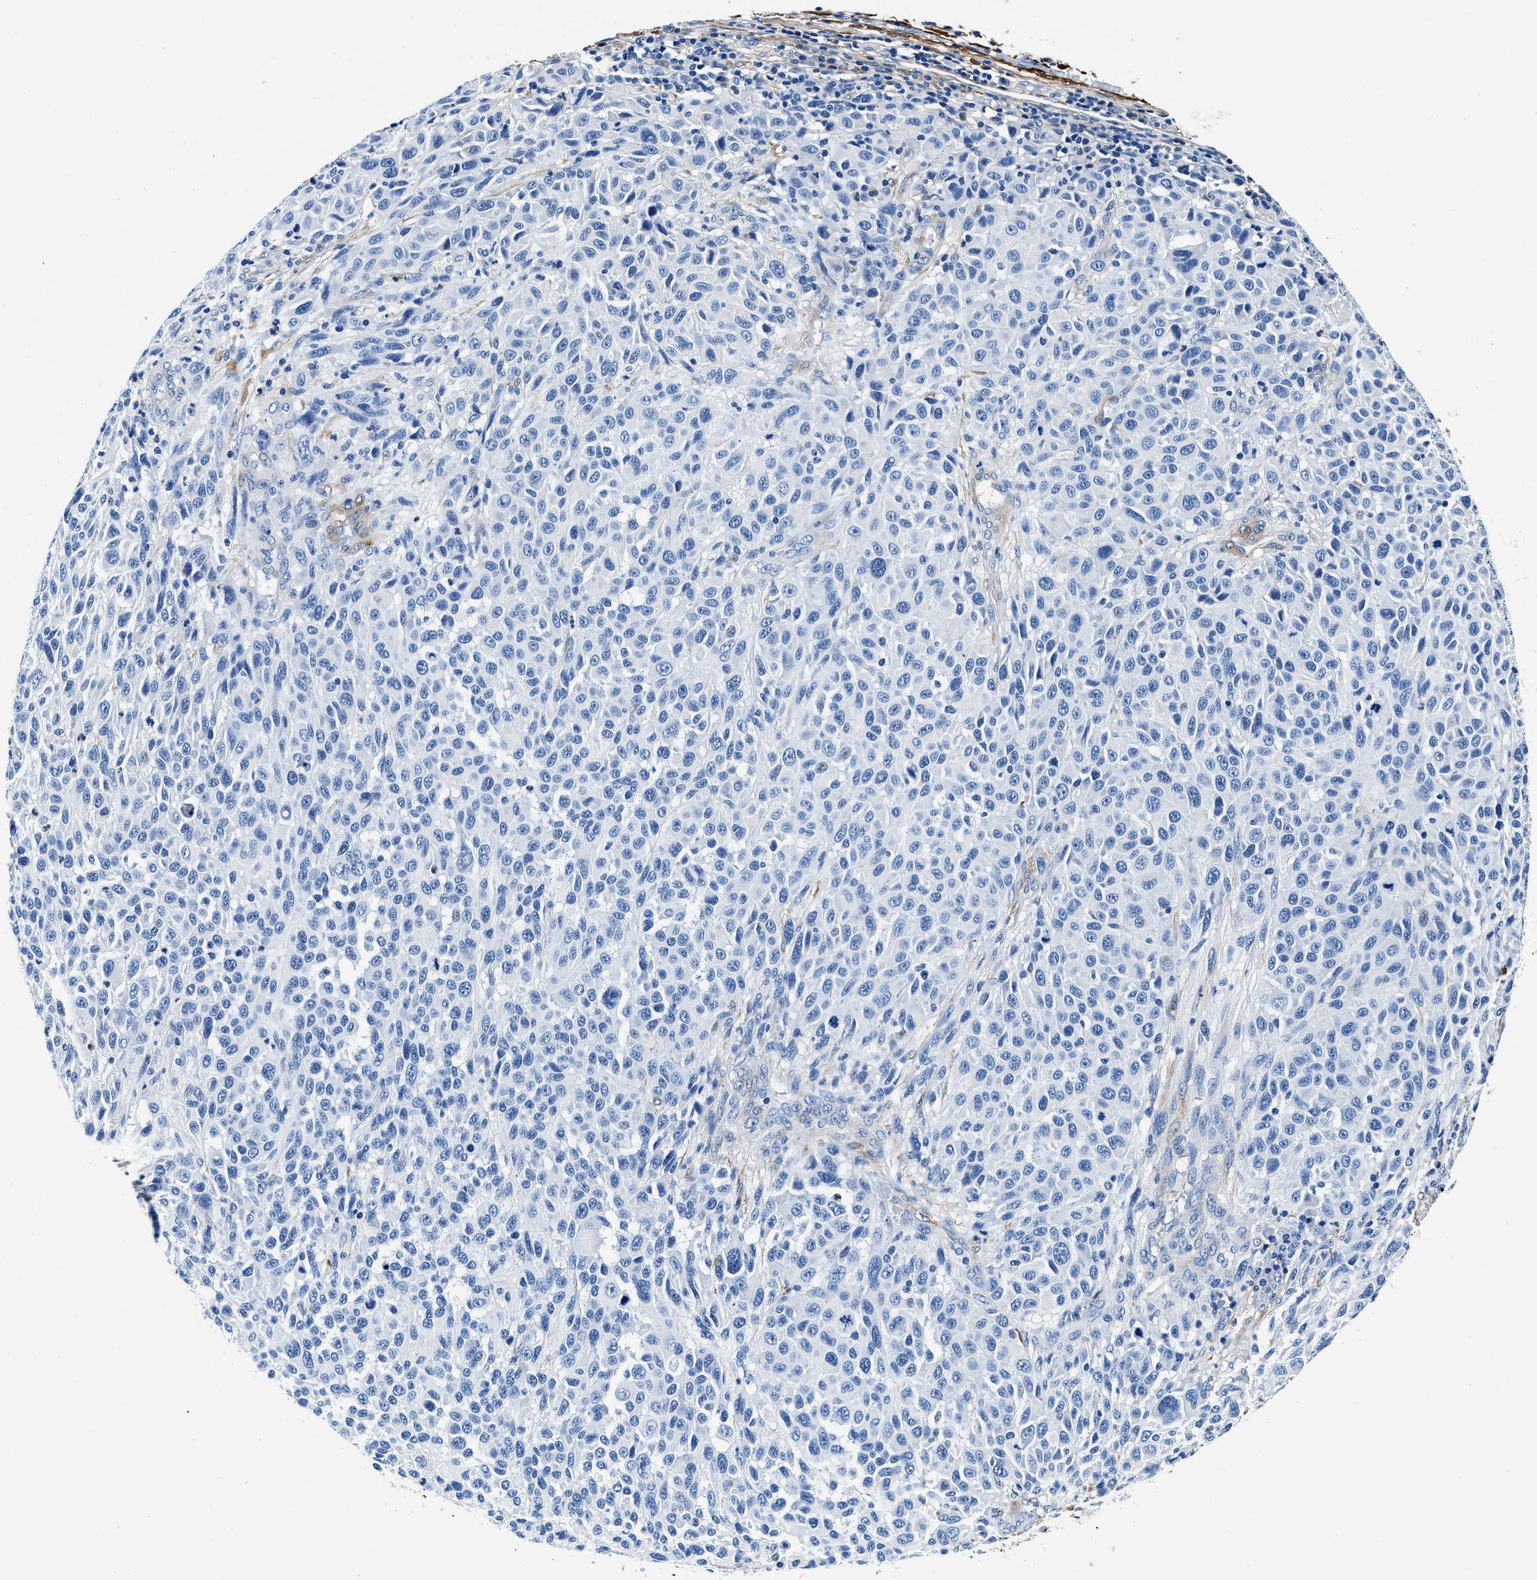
{"staining": {"intensity": "negative", "quantity": "none", "location": "none"}, "tissue": "melanoma", "cell_type": "Tumor cells", "image_type": "cancer", "snomed": [{"axis": "morphology", "description": "Malignant melanoma, Metastatic site"}, {"axis": "topography", "description": "Lymph node"}], "caption": "A high-resolution image shows immunohistochemistry staining of melanoma, which displays no significant expression in tumor cells.", "gene": "TEX261", "patient": {"sex": "male", "age": 61}}